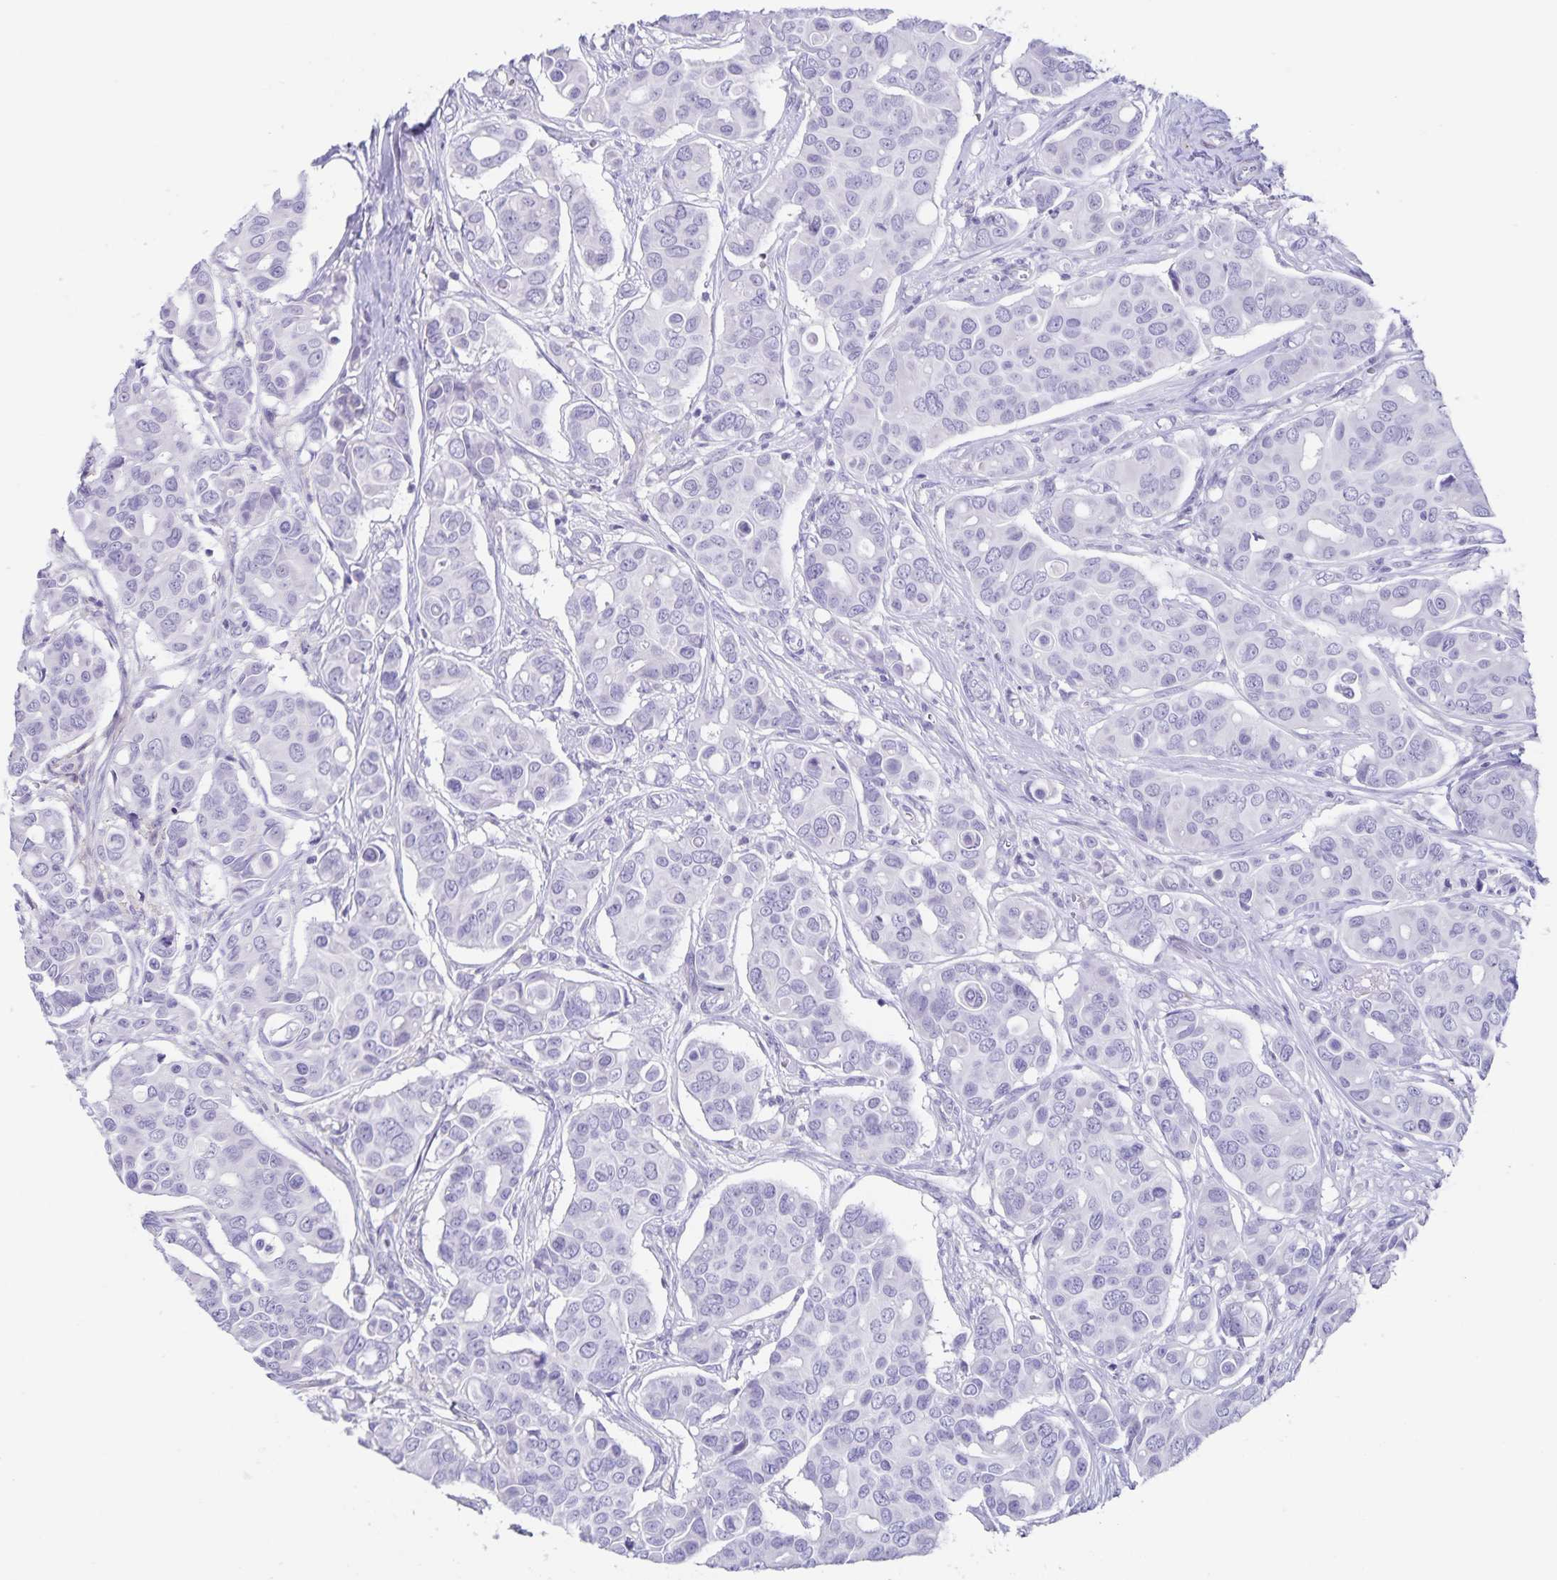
{"staining": {"intensity": "negative", "quantity": "none", "location": "none"}, "tissue": "breast cancer", "cell_type": "Tumor cells", "image_type": "cancer", "snomed": [{"axis": "morphology", "description": "Normal tissue, NOS"}, {"axis": "morphology", "description": "Duct carcinoma"}, {"axis": "topography", "description": "Skin"}, {"axis": "topography", "description": "Breast"}], "caption": "Tumor cells are negative for brown protein staining in breast cancer.", "gene": "SYNM", "patient": {"sex": "female", "age": 54}}